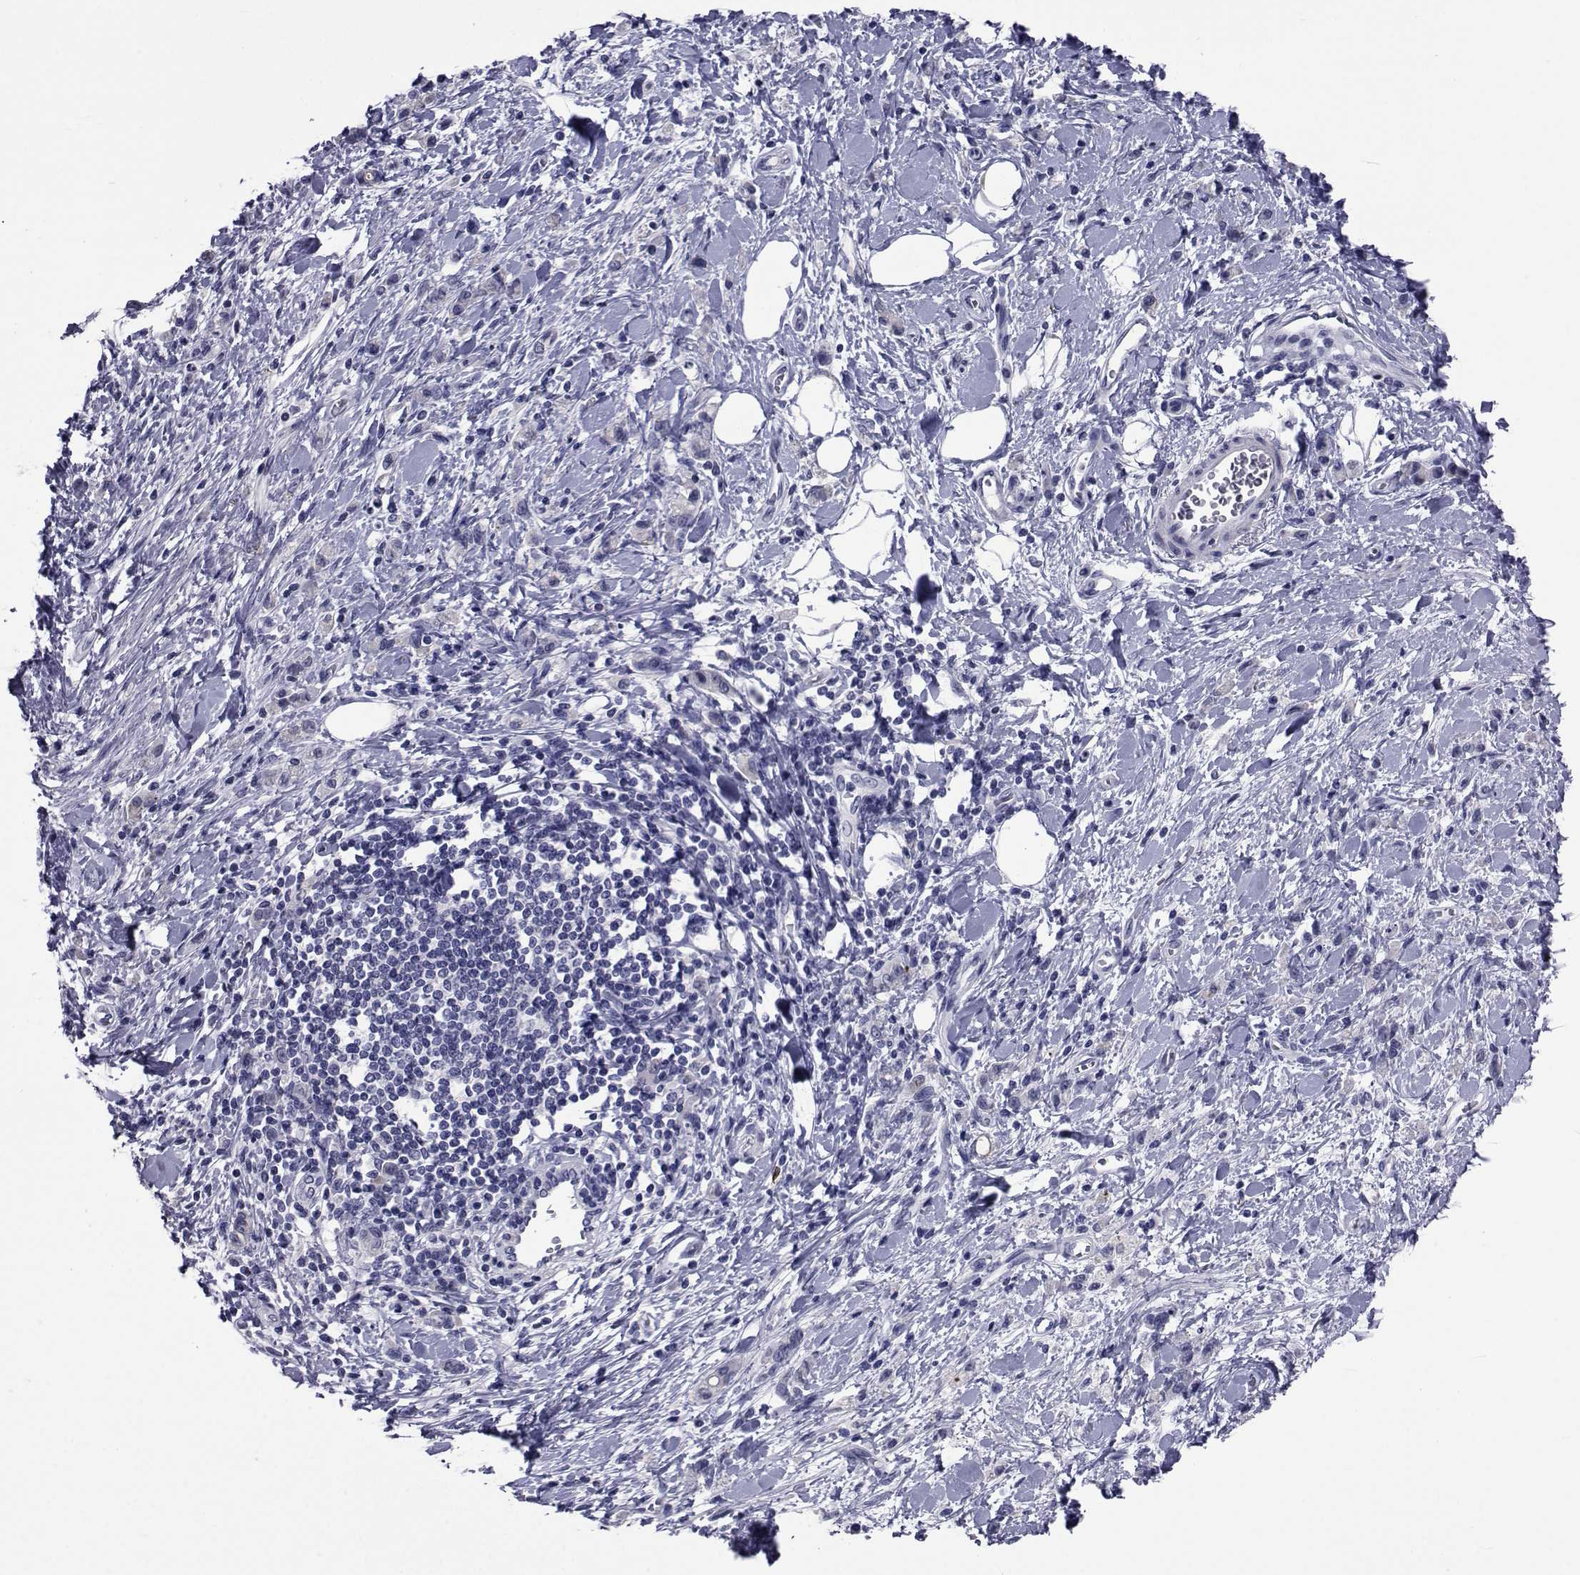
{"staining": {"intensity": "negative", "quantity": "none", "location": "none"}, "tissue": "stomach cancer", "cell_type": "Tumor cells", "image_type": "cancer", "snomed": [{"axis": "morphology", "description": "Adenocarcinoma, NOS"}, {"axis": "topography", "description": "Stomach"}], "caption": "Stomach adenocarcinoma stained for a protein using immunohistochemistry exhibits no expression tumor cells.", "gene": "SEMA5B", "patient": {"sex": "male", "age": 77}}